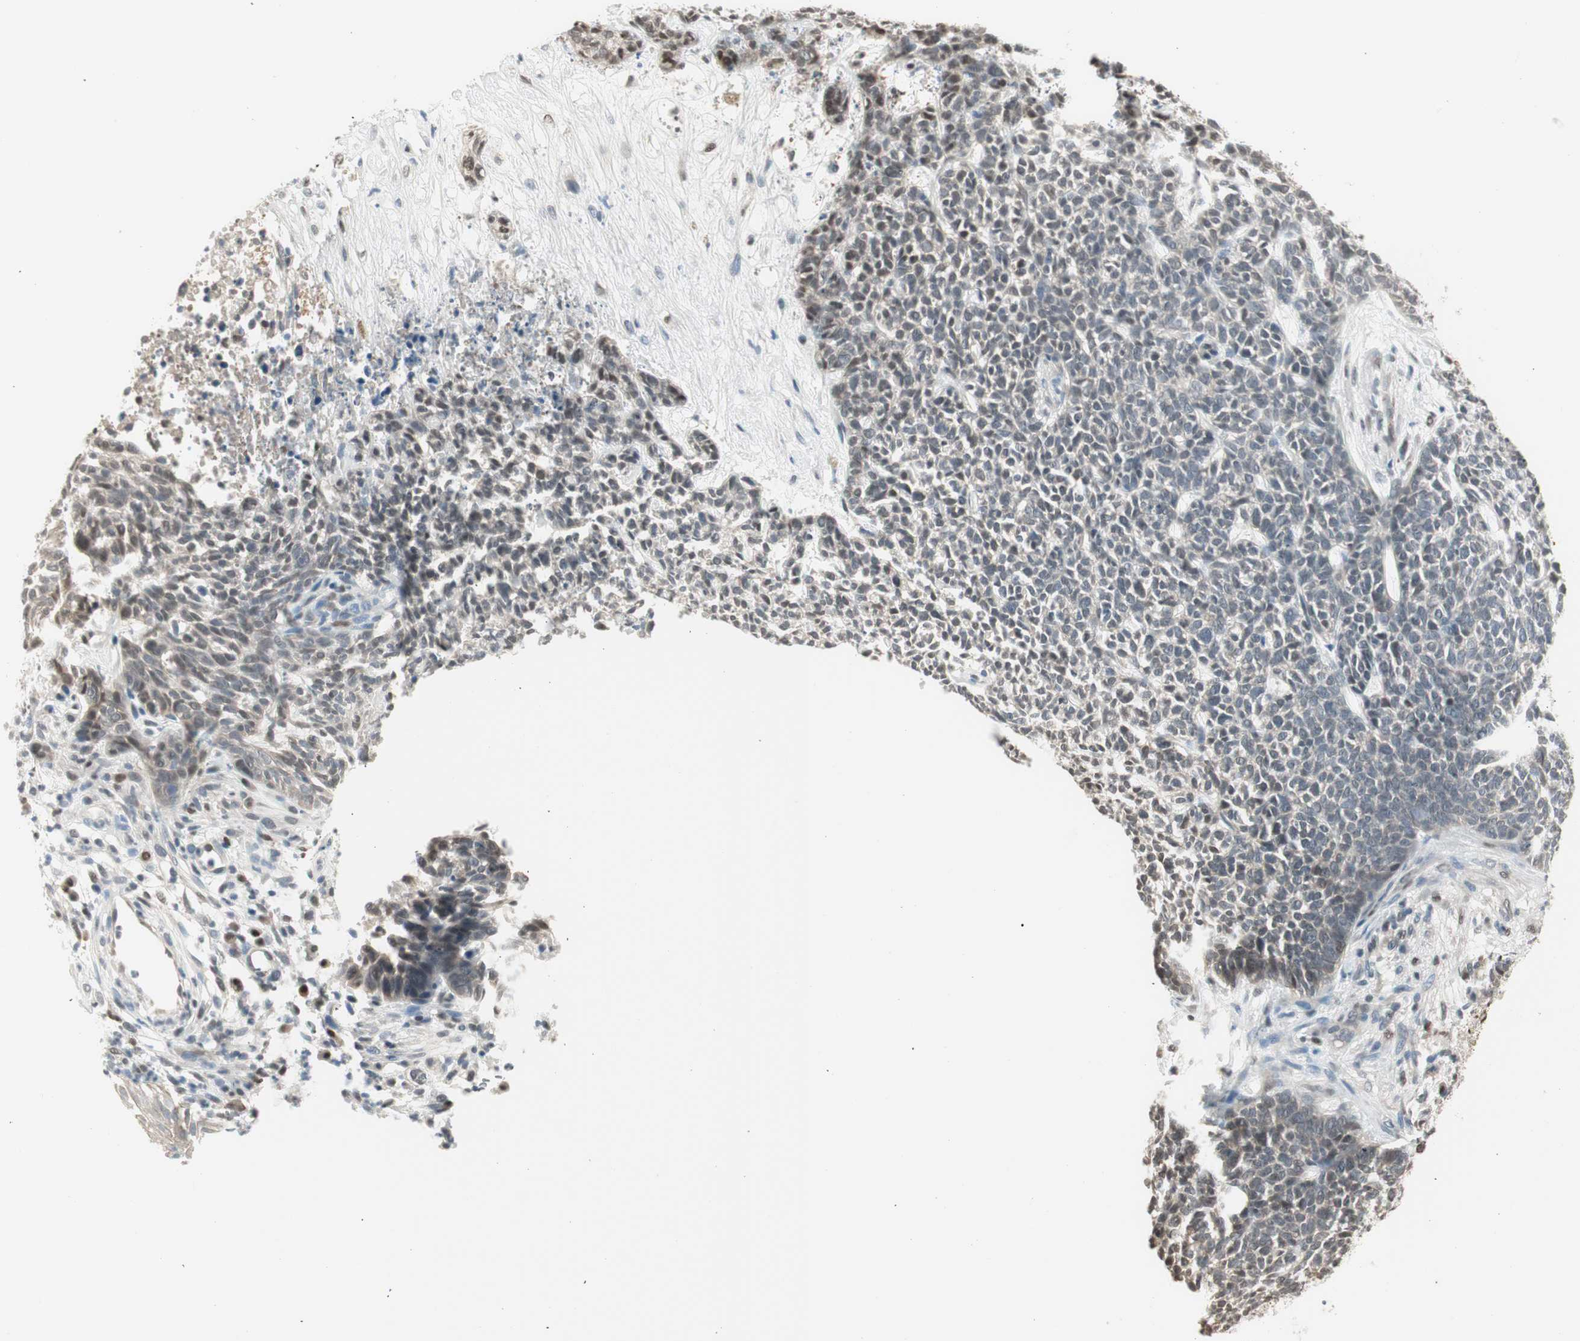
{"staining": {"intensity": "weak", "quantity": "25%-75%", "location": "nuclear"}, "tissue": "skin cancer", "cell_type": "Tumor cells", "image_type": "cancer", "snomed": [{"axis": "morphology", "description": "Basal cell carcinoma"}, {"axis": "topography", "description": "Skin"}], "caption": "High-power microscopy captured an IHC micrograph of basal cell carcinoma (skin), revealing weak nuclear positivity in about 25%-75% of tumor cells.", "gene": "LONP2", "patient": {"sex": "female", "age": 84}}